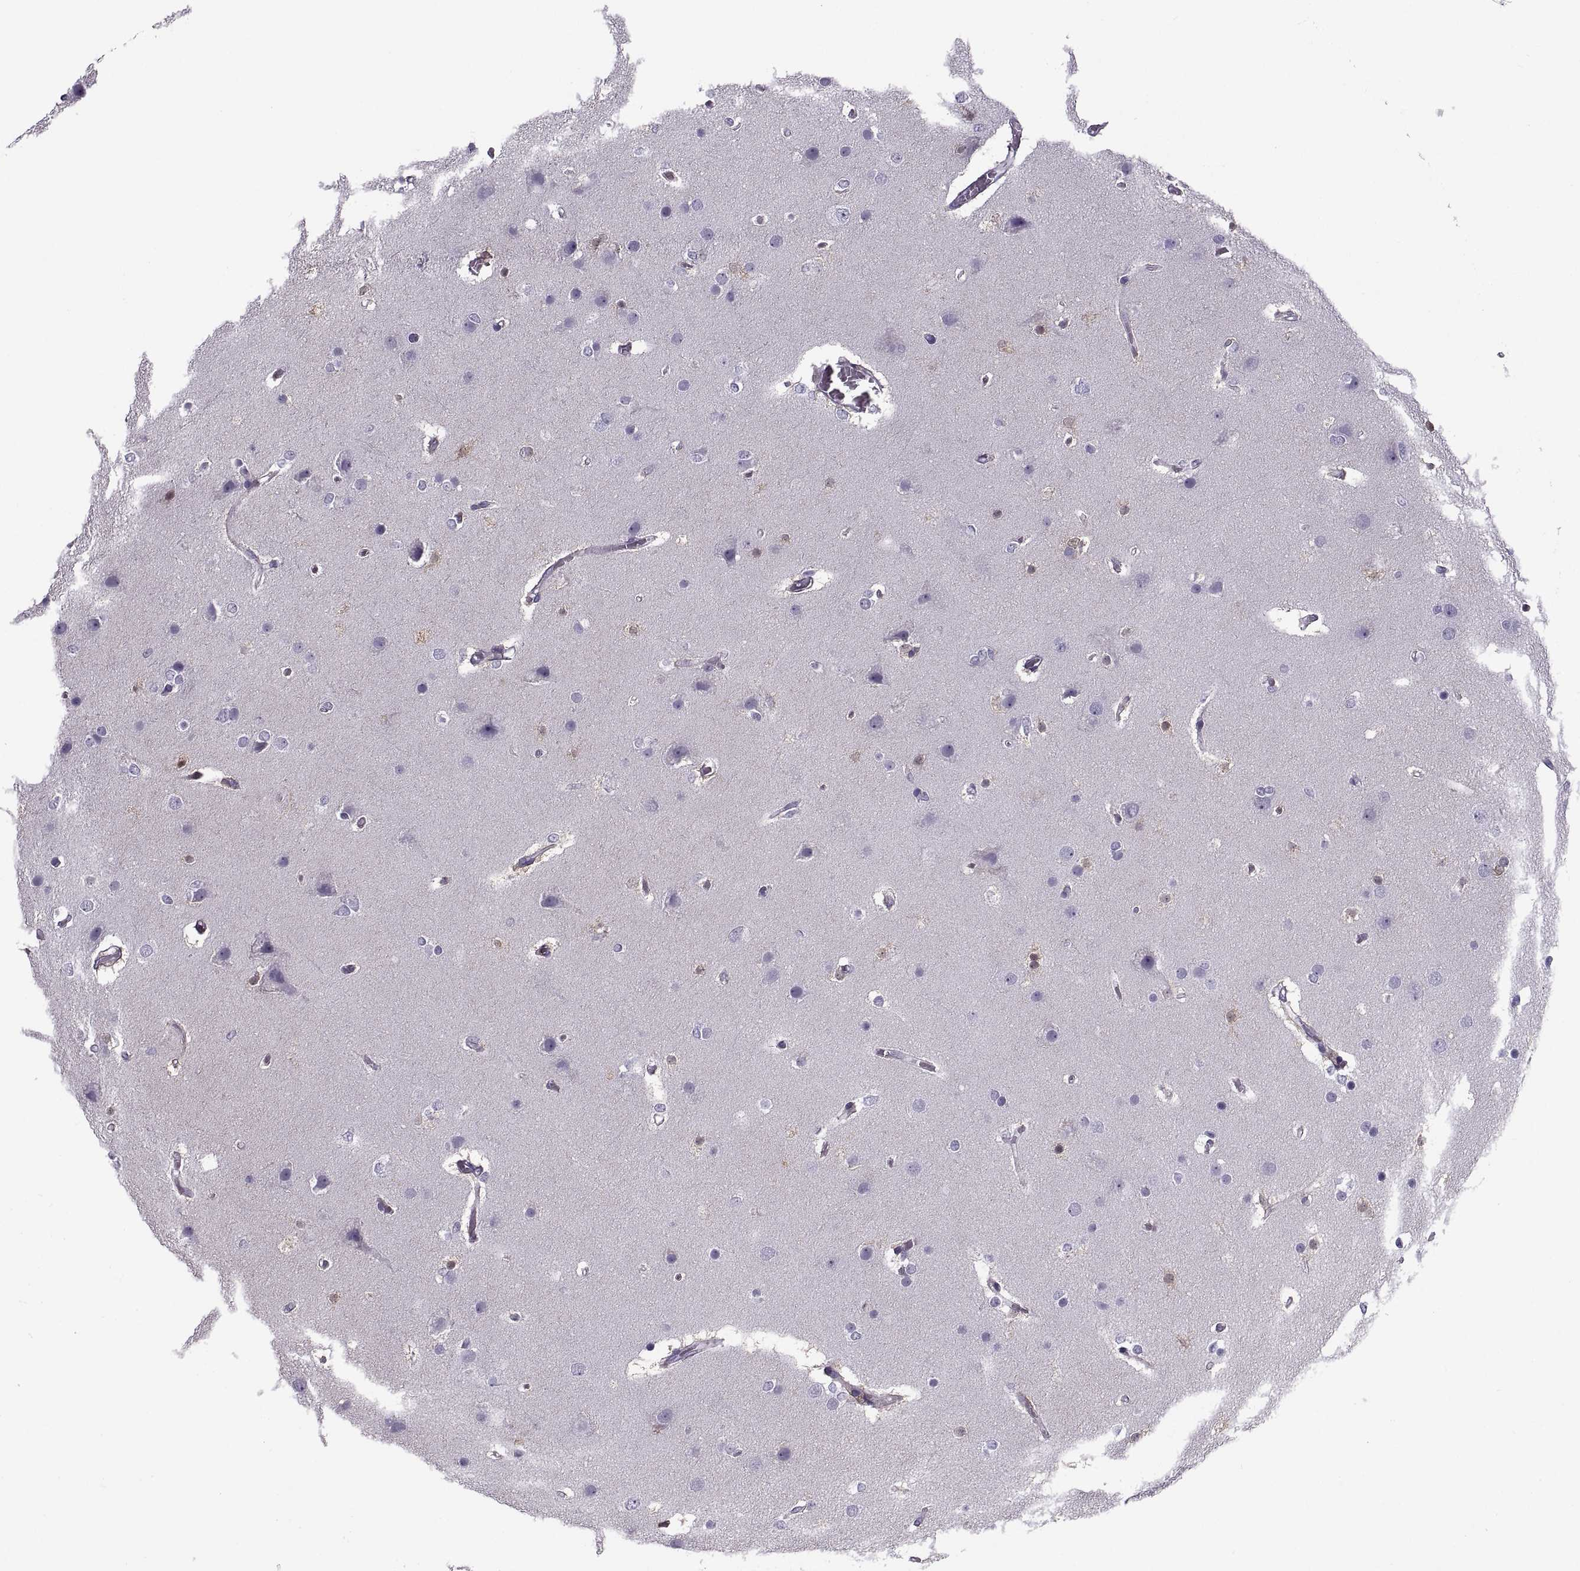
{"staining": {"intensity": "negative", "quantity": "none", "location": "none"}, "tissue": "glioma", "cell_type": "Tumor cells", "image_type": "cancer", "snomed": [{"axis": "morphology", "description": "Glioma, malignant, High grade"}, {"axis": "topography", "description": "Brain"}], "caption": "Tumor cells are negative for protein expression in human glioma.", "gene": "RLBP1", "patient": {"sex": "female", "age": 61}}